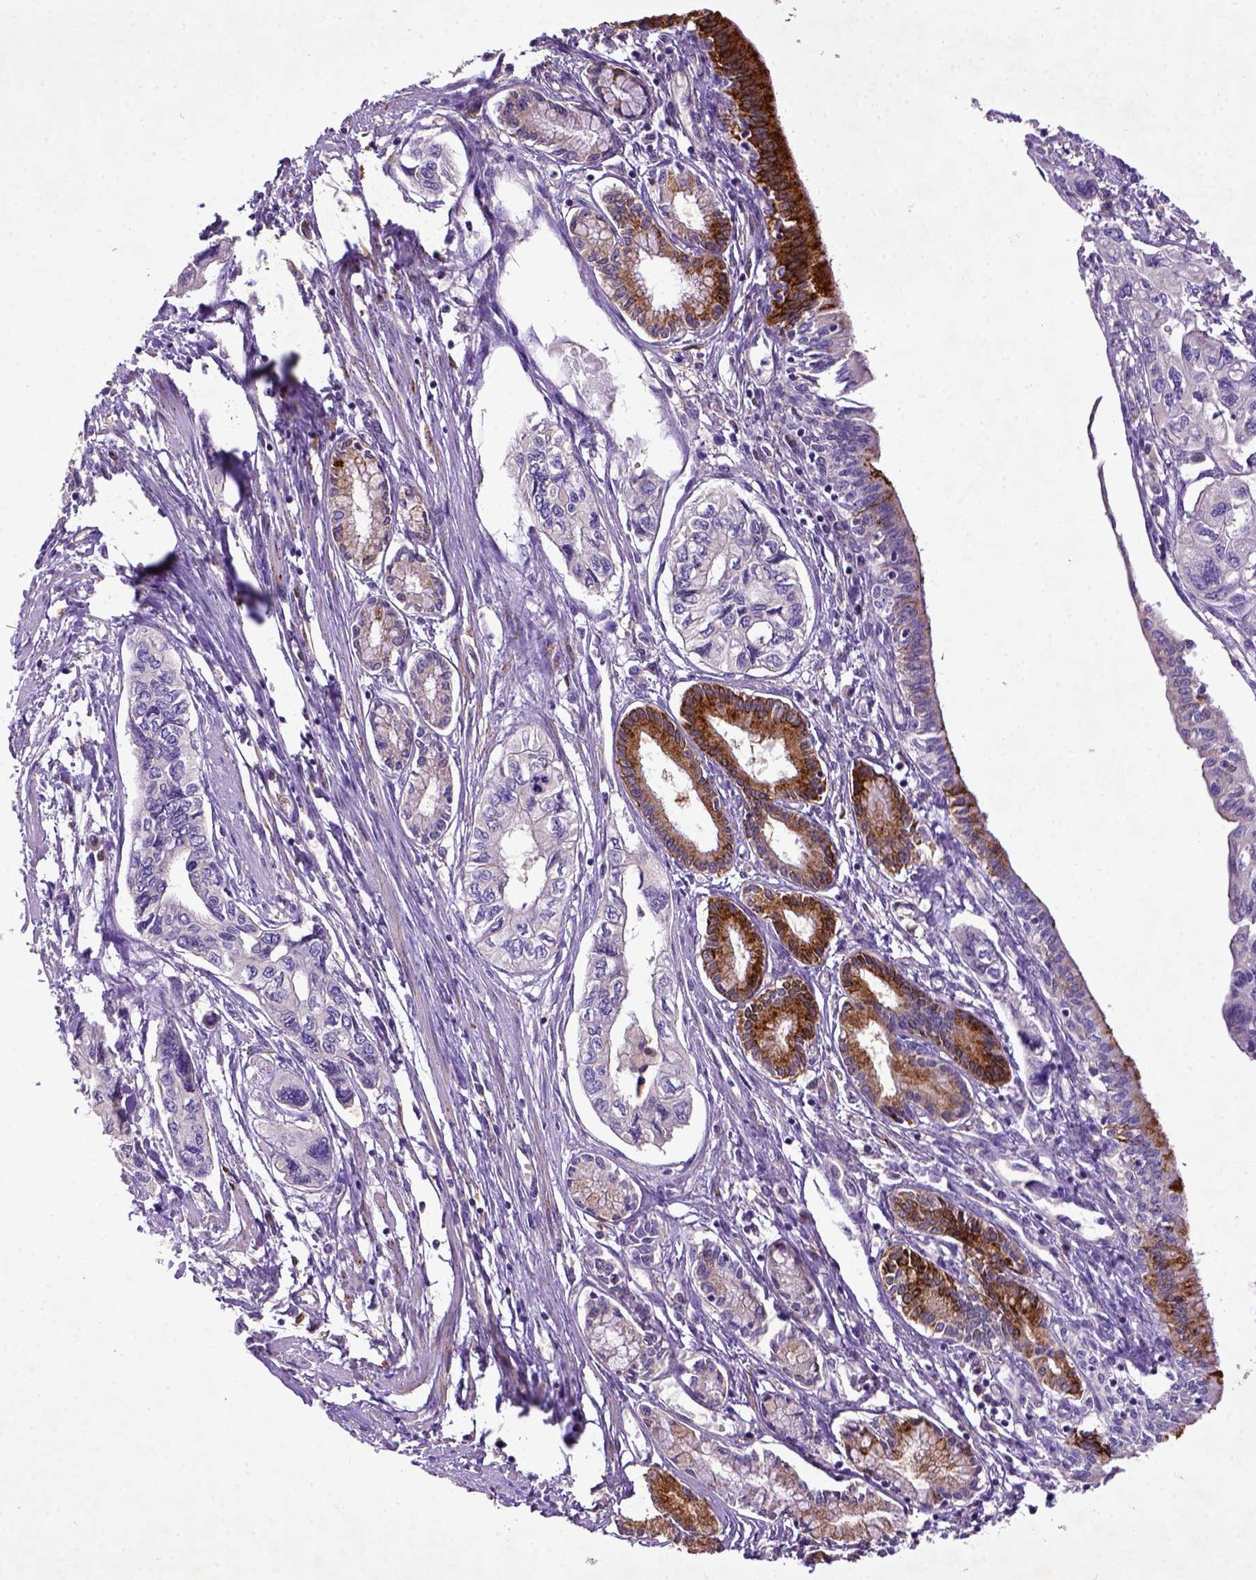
{"staining": {"intensity": "negative", "quantity": "none", "location": "none"}, "tissue": "pancreatic cancer", "cell_type": "Tumor cells", "image_type": "cancer", "snomed": [{"axis": "morphology", "description": "Adenocarcinoma, NOS"}, {"axis": "topography", "description": "Pancreas"}], "caption": "Immunohistochemistry image of adenocarcinoma (pancreatic) stained for a protein (brown), which displays no staining in tumor cells.", "gene": "DEPDC1B", "patient": {"sex": "female", "age": 76}}